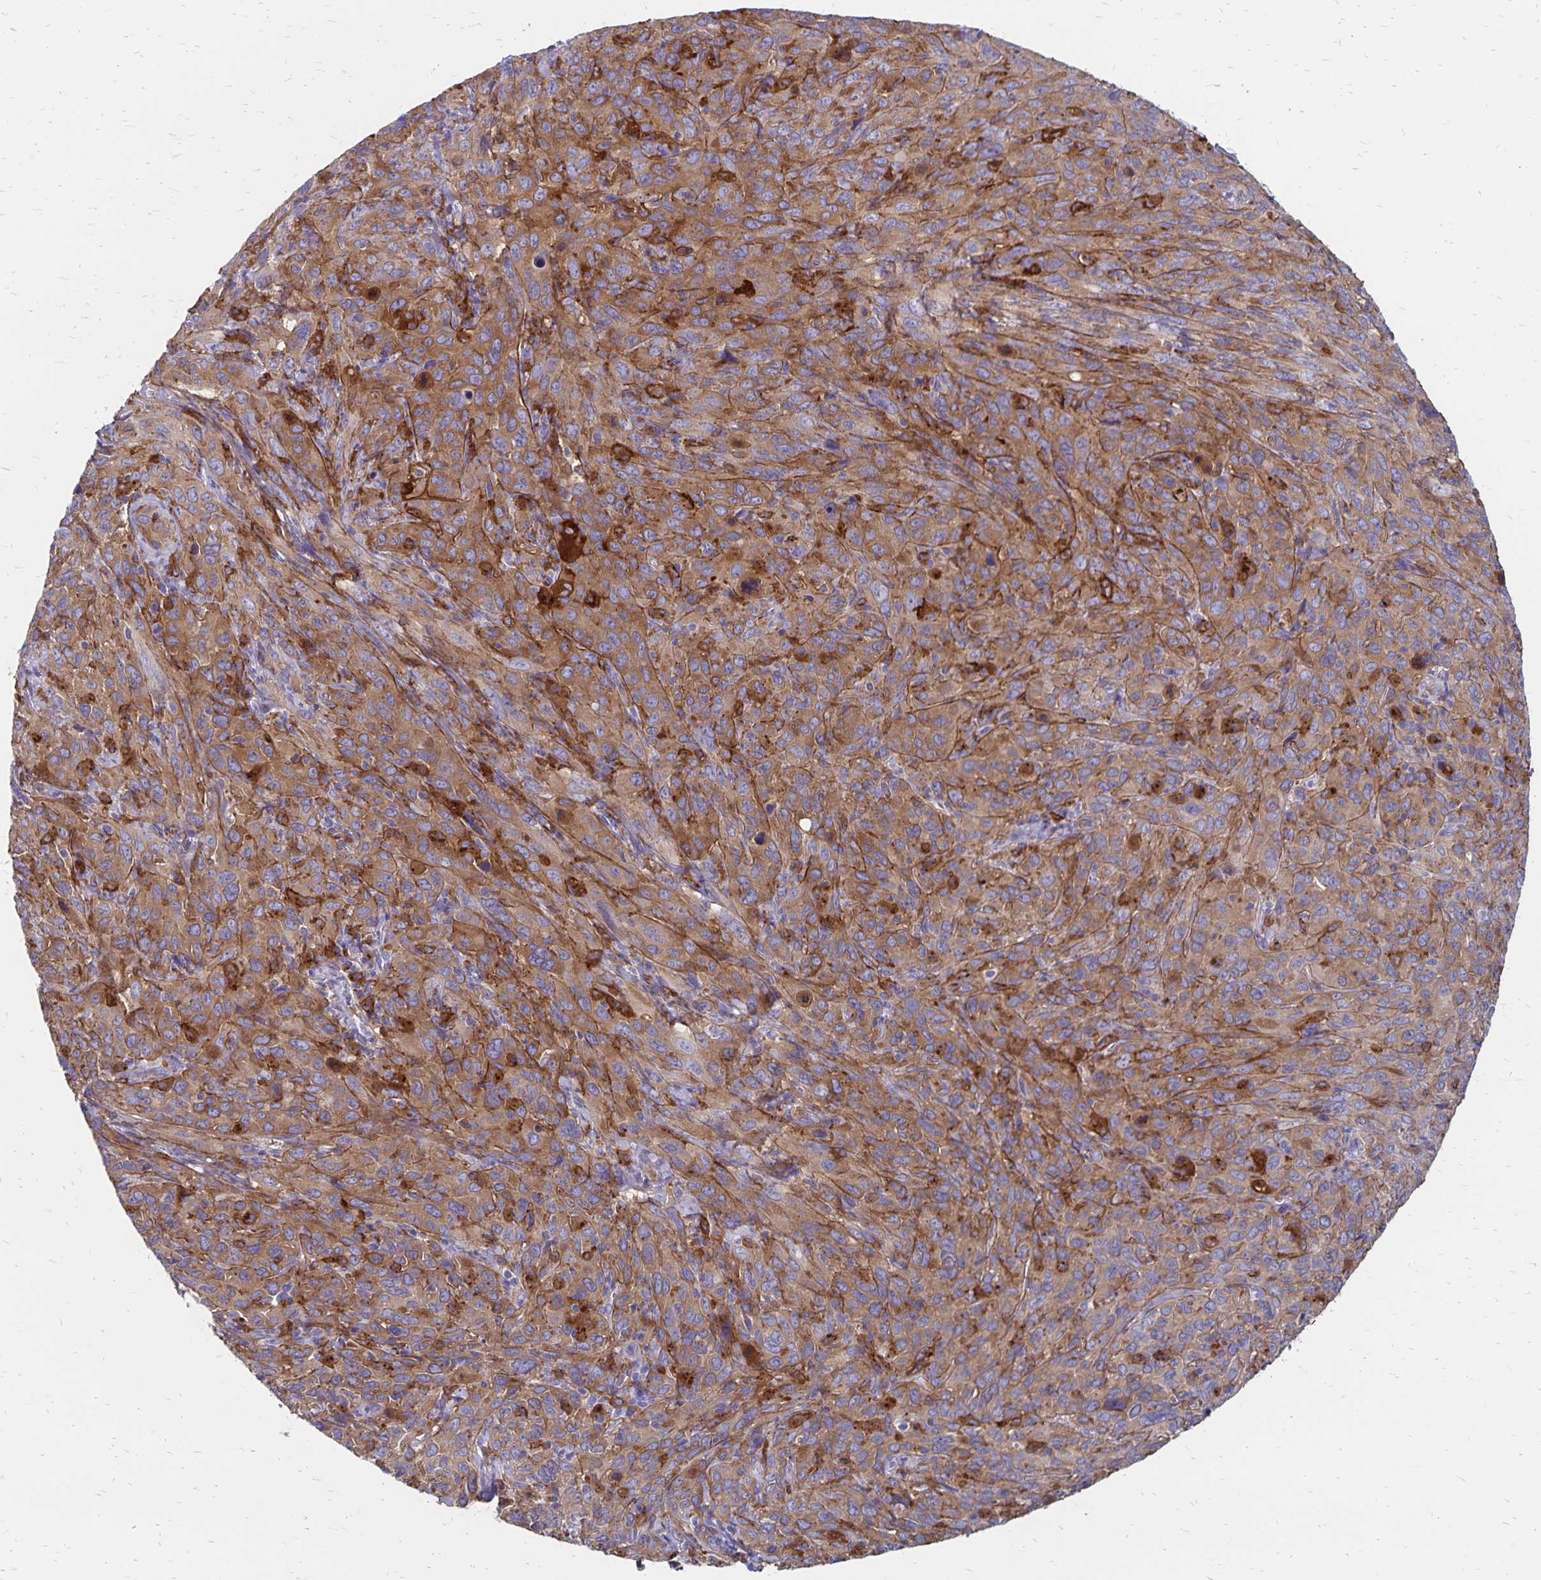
{"staining": {"intensity": "moderate", "quantity": "25%-75%", "location": "cytoplasmic/membranous"}, "tissue": "cervical cancer", "cell_type": "Tumor cells", "image_type": "cancer", "snomed": [{"axis": "morphology", "description": "Normal tissue, NOS"}, {"axis": "morphology", "description": "Squamous cell carcinoma, NOS"}, {"axis": "topography", "description": "Cervix"}], "caption": "A brown stain labels moderate cytoplasmic/membranous expression of a protein in human cervical cancer tumor cells.", "gene": "TNS3", "patient": {"sex": "female", "age": 51}}